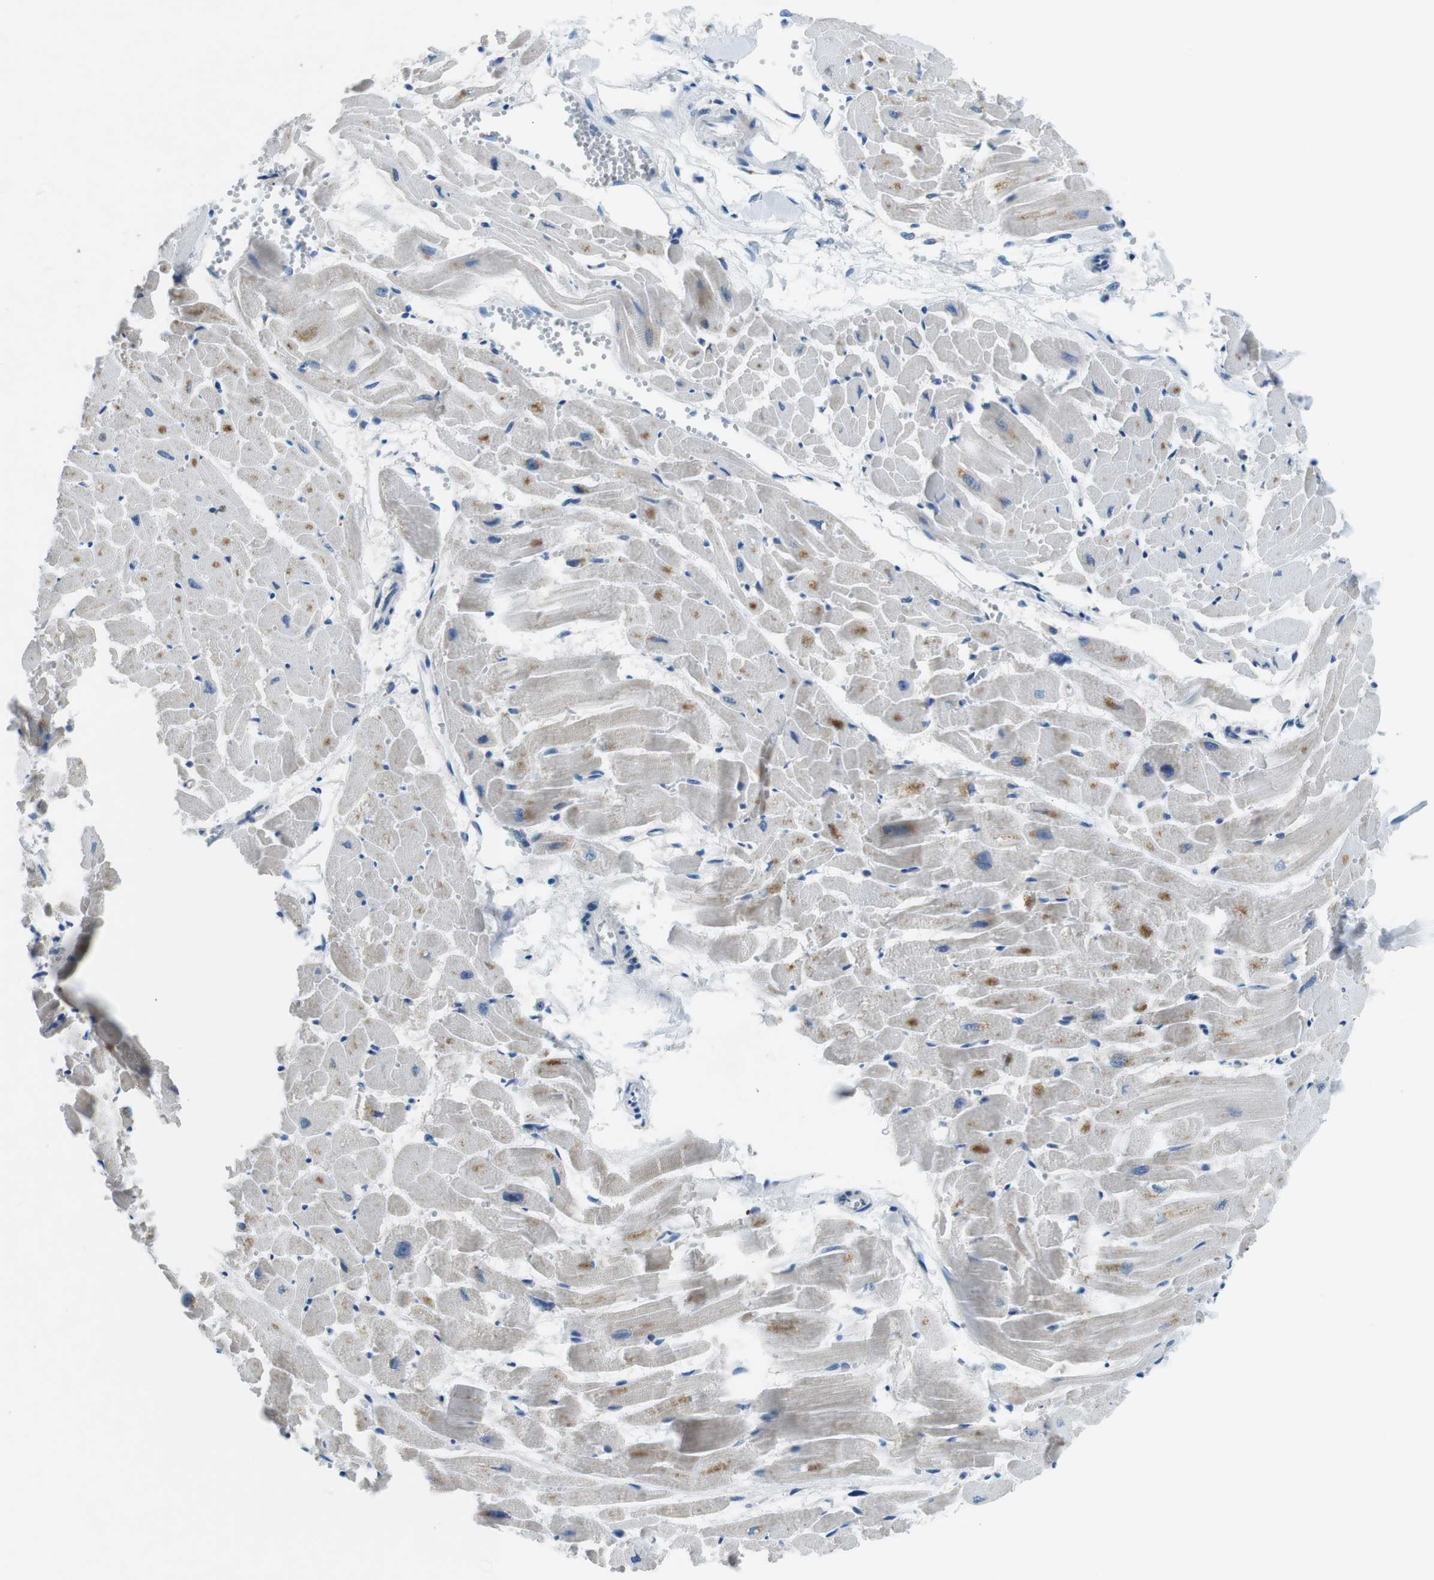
{"staining": {"intensity": "moderate", "quantity": "<25%", "location": "cytoplasmic/membranous"}, "tissue": "heart muscle", "cell_type": "Cardiomyocytes", "image_type": "normal", "snomed": [{"axis": "morphology", "description": "Normal tissue, NOS"}, {"axis": "topography", "description": "Heart"}], "caption": "Cardiomyocytes show low levels of moderate cytoplasmic/membranous staining in about <25% of cells in unremarkable human heart muscle.", "gene": "PHLDA1", "patient": {"sex": "female", "age": 19}}